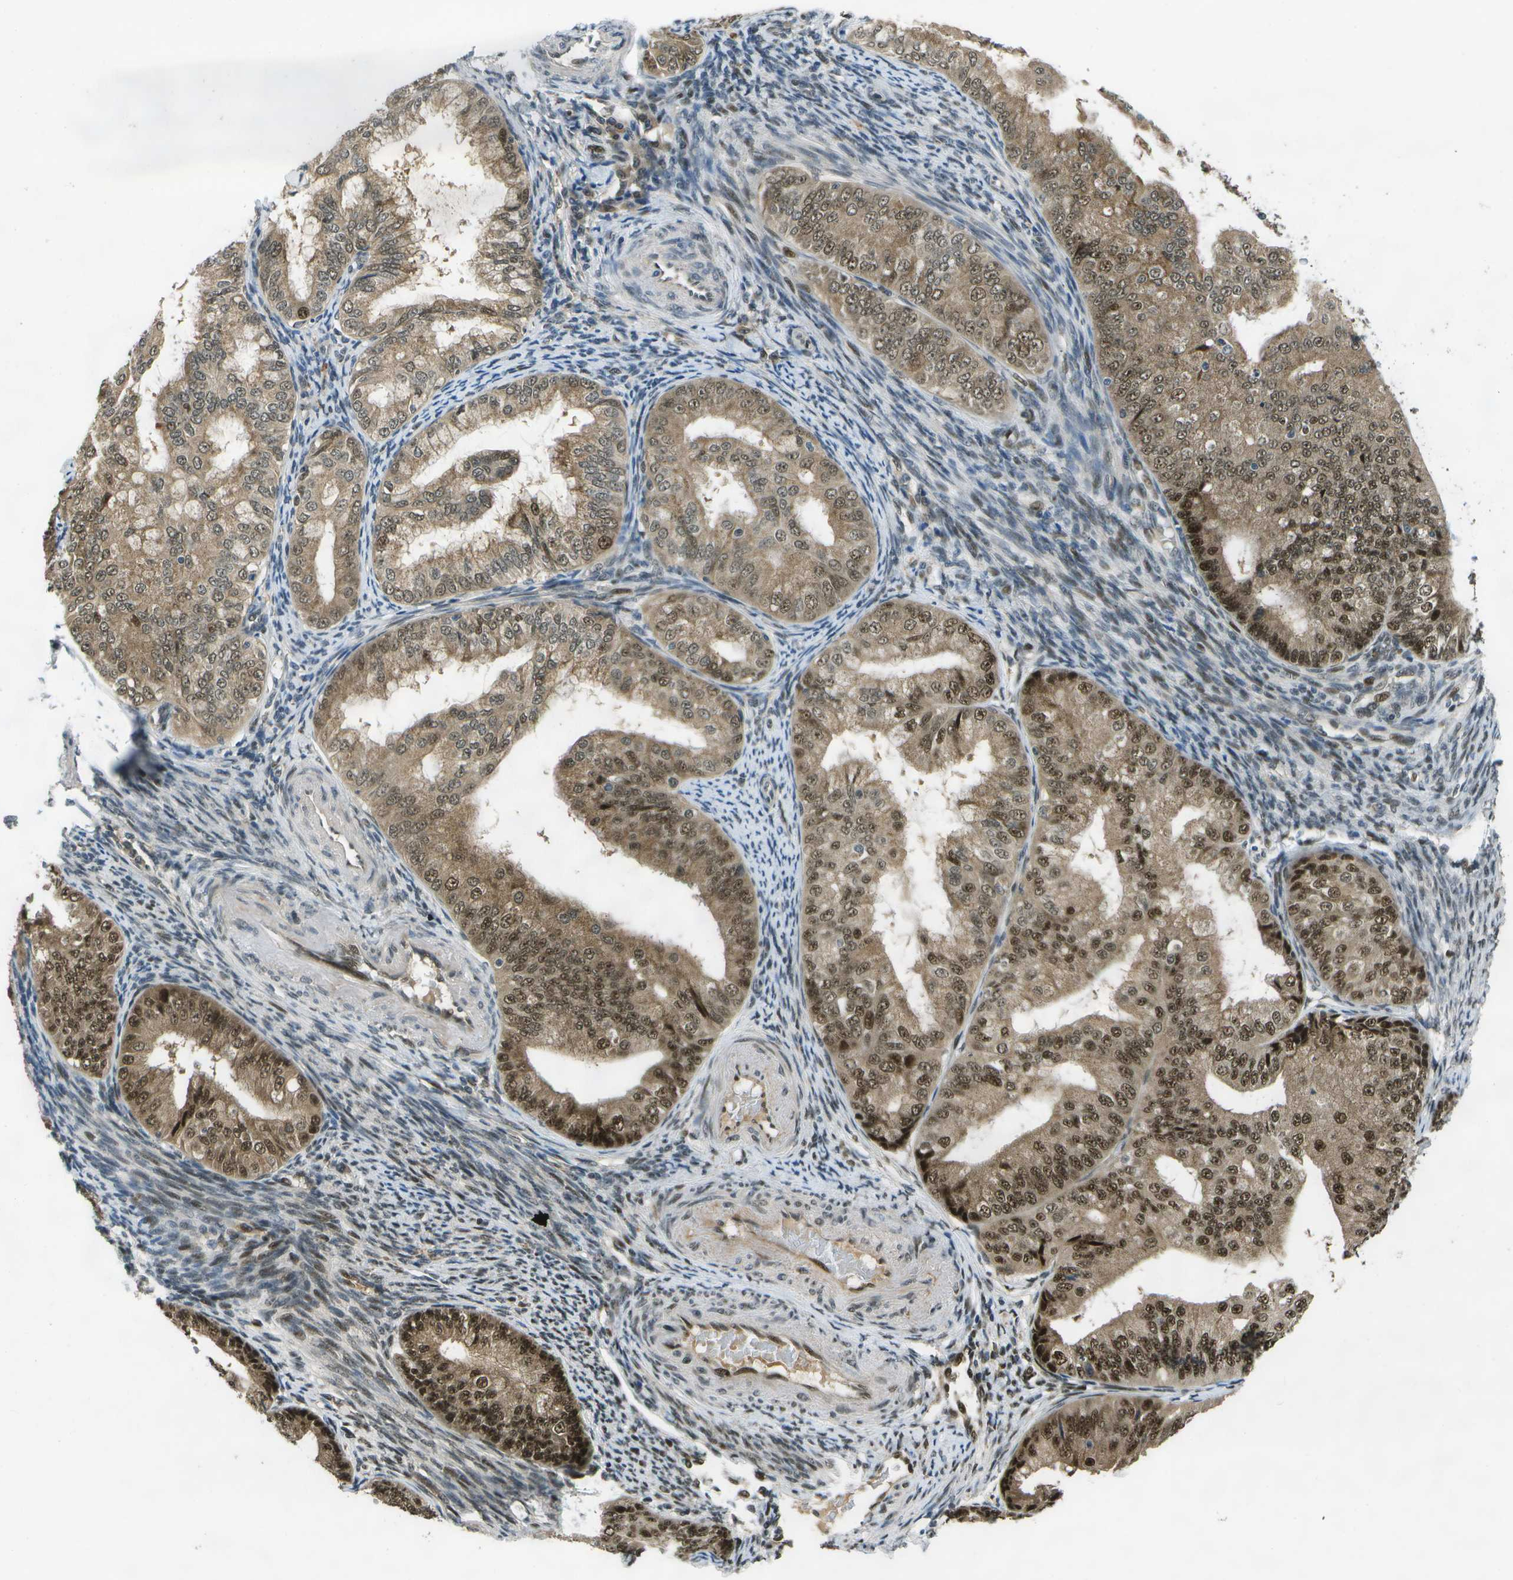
{"staining": {"intensity": "moderate", "quantity": ">75%", "location": "cytoplasmic/membranous,nuclear"}, "tissue": "endometrial cancer", "cell_type": "Tumor cells", "image_type": "cancer", "snomed": [{"axis": "morphology", "description": "Adenocarcinoma, NOS"}, {"axis": "topography", "description": "Endometrium"}], "caption": "Protein expression analysis of human adenocarcinoma (endometrial) reveals moderate cytoplasmic/membranous and nuclear positivity in about >75% of tumor cells. The staining was performed using DAB (3,3'-diaminobenzidine) to visualize the protein expression in brown, while the nuclei were stained in blue with hematoxylin (Magnification: 20x).", "gene": "GANC", "patient": {"sex": "female", "age": 63}}